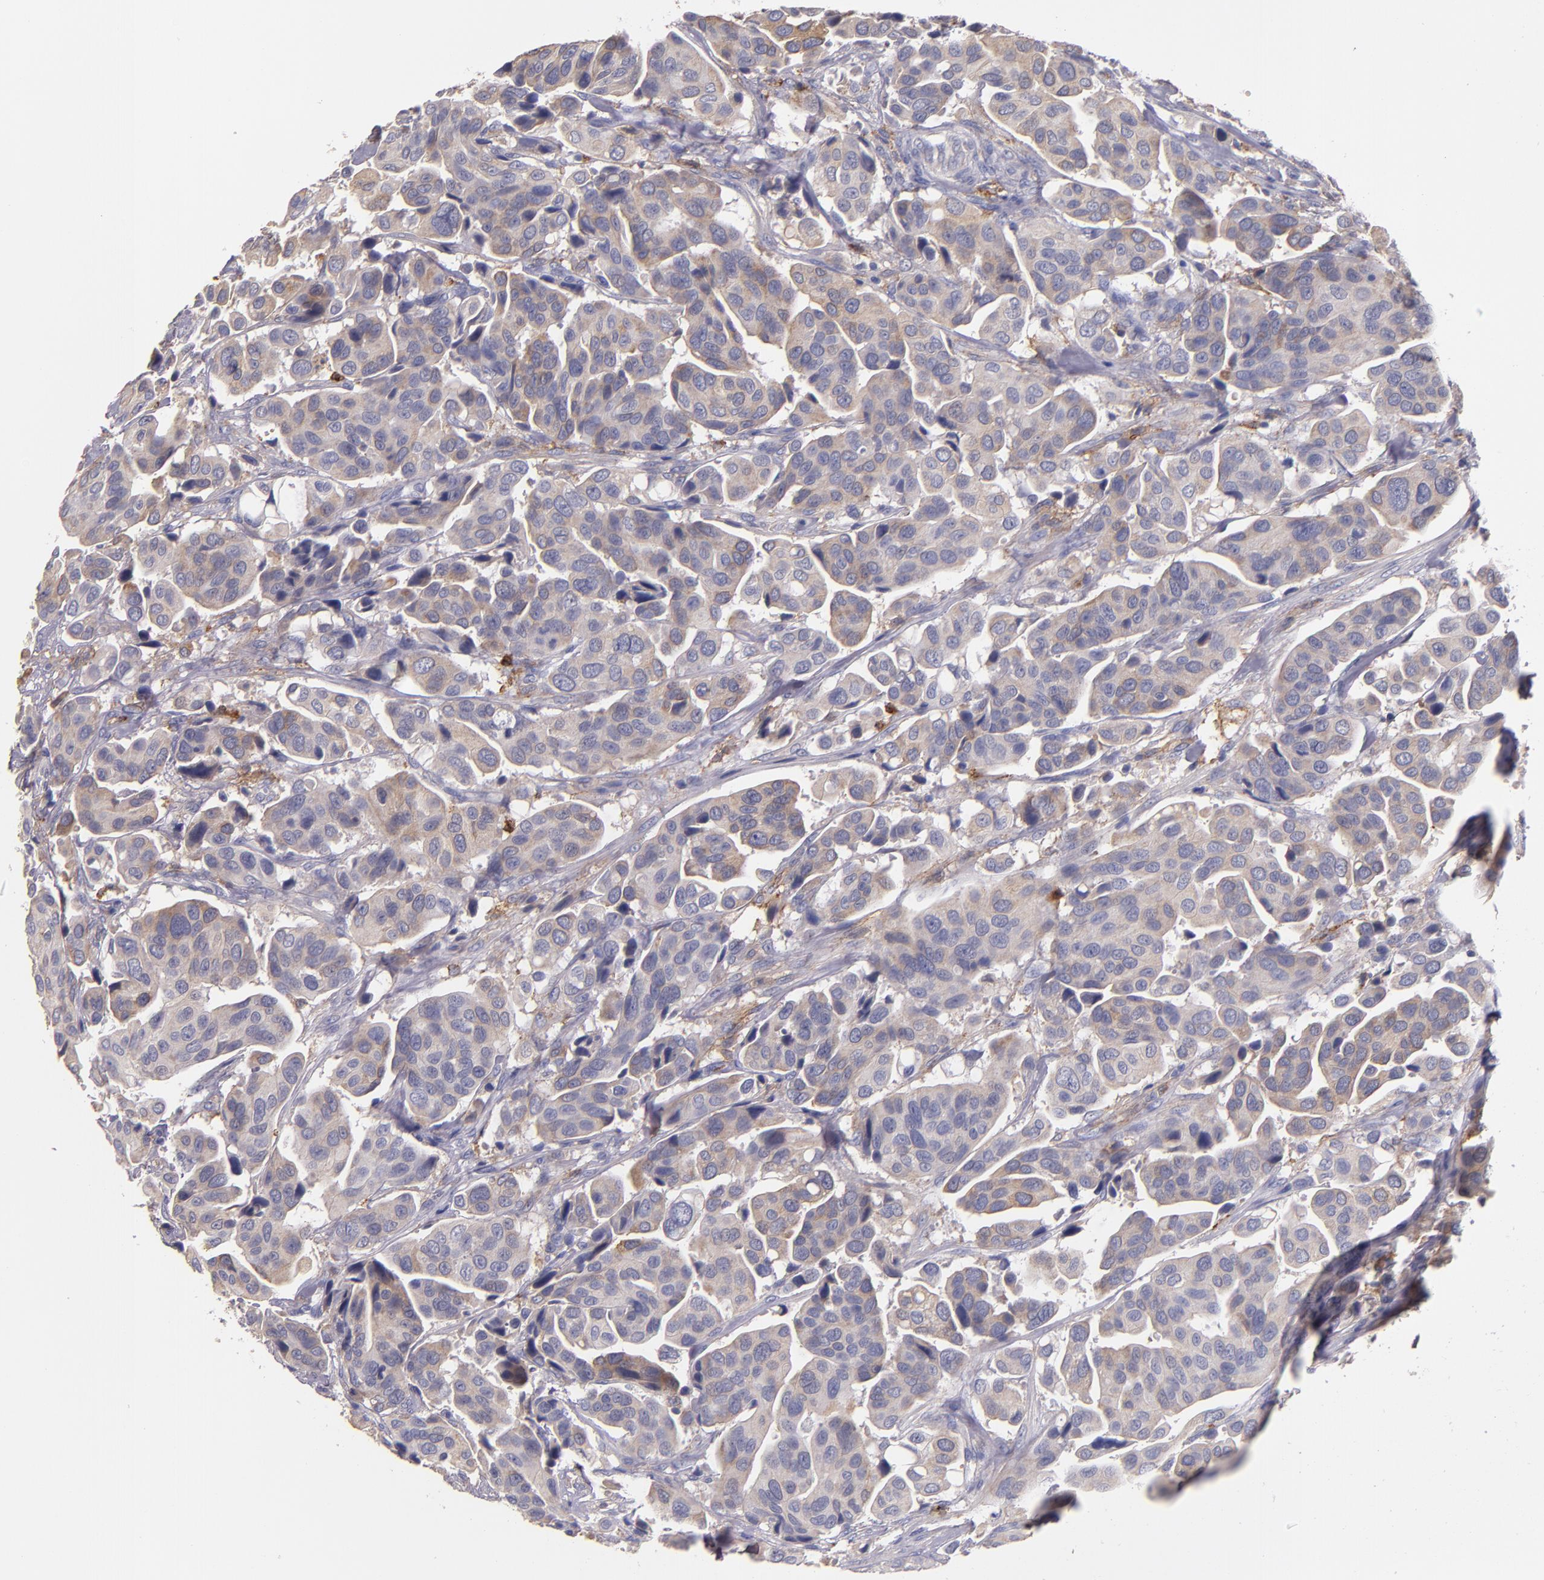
{"staining": {"intensity": "weak", "quantity": "25%-75%", "location": "cytoplasmic/membranous"}, "tissue": "urothelial cancer", "cell_type": "Tumor cells", "image_type": "cancer", "snomed": [{"axis": "morphology", "description": "Adenocarcinoma, NOS"}, {"axis": "topography", "description": "Urinary bladder"}], "caption": "Immunohistochemical staining of human adenocarcinoma shows weak cytoplasmic/membranous protein staining in about 25%-75% of tumor cells.", "gene": "C5AR1", "patient": {"sex": "male", "age": 61}}